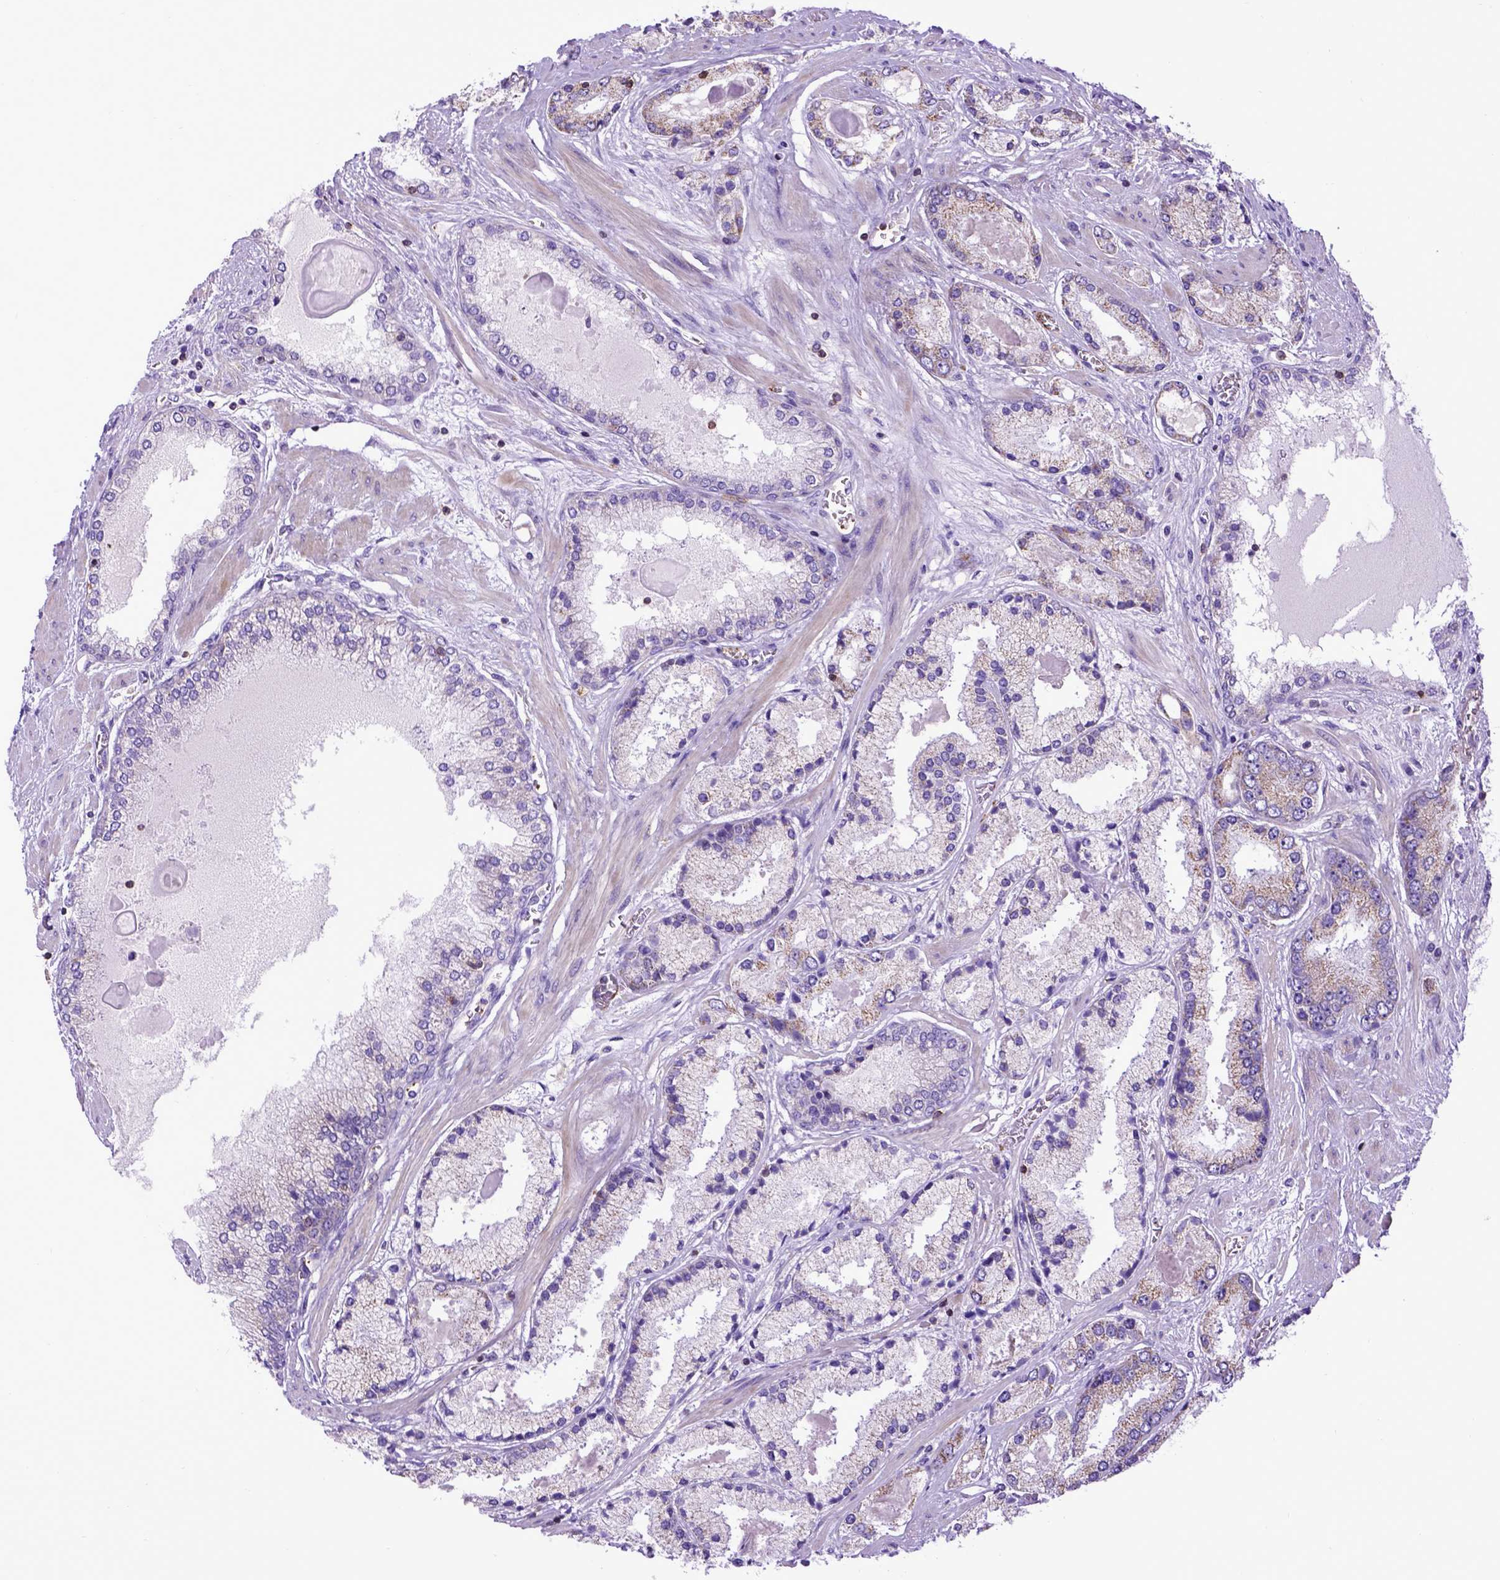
{"staining": {"intensity": "weak", "quantity": "<25%", "location": "cytoplasmic/membranous"}, "tissue": "prostate cancer", "cell_type": "Tumor cells", "image_type": "cancer", "snomed": [{"axis": "morphology", "description": "Adenocarcinoma, High grade"}, {"axis": "topography", "description": "Prostate"}], "caption": "The image shows no staining of tumor cells in prostate cancer. Brightfield microscopy of immunohistochemistry (IHC) stained with DAB (3,3'-diaminobenzidine) (brown) and hematoxylin (blue), captured at high magnification.", "gene": "ASAH2", "patient": {"sex": "male", "age": 67}}